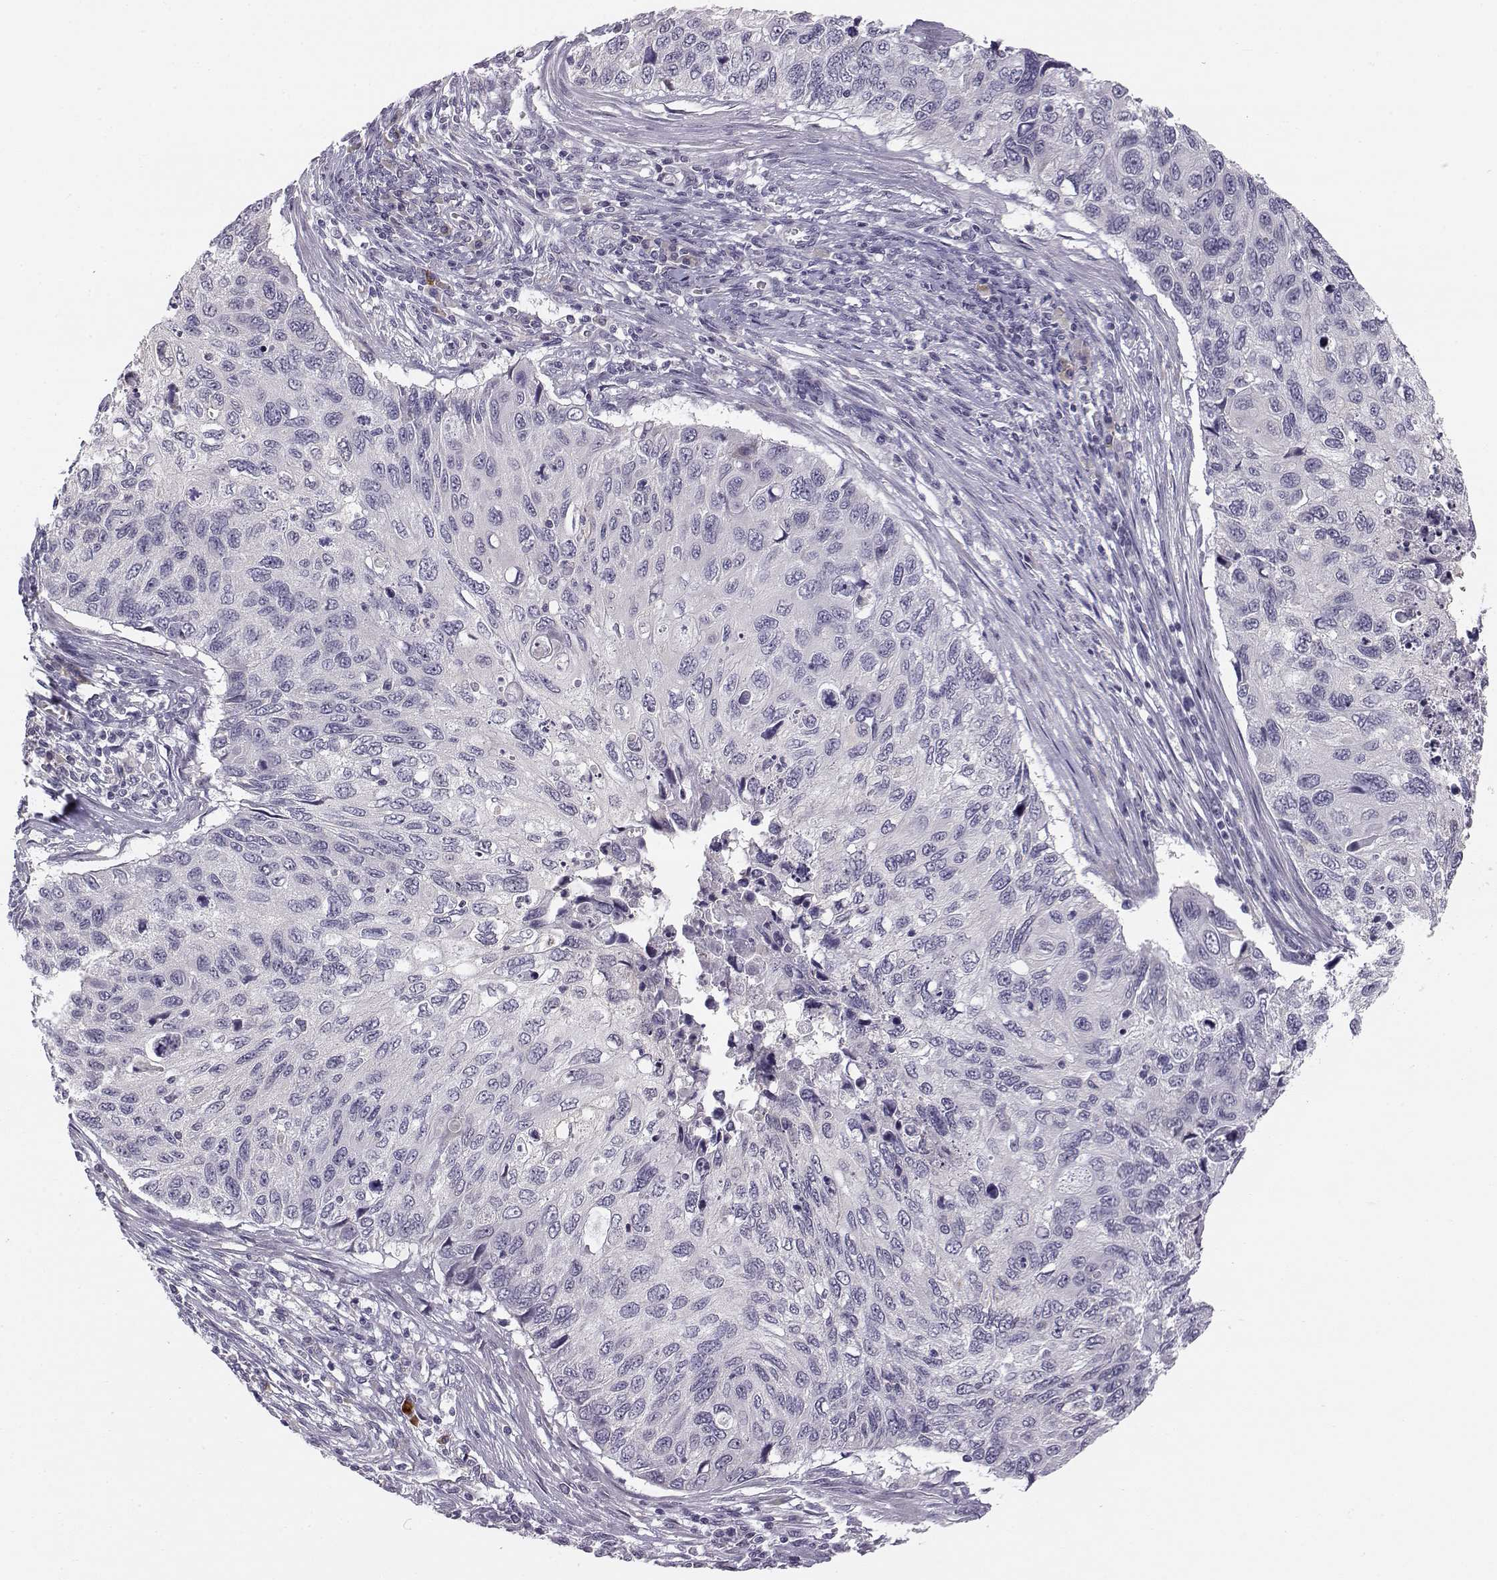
{"staining": {"intensity": "weak", "quantity": "<25%", "location": "cytoplasmic/membranous"}, "tissue": "cervical cancer", "cell_type": "Tumor cells", "image_type": "cancer", "snomed": [{"axis": "morphology", "description": "Squamous cell carcinoma, NOS"}, {"axis": "topography", "description": "Cervix"}], "caption": "This photomicrograph is of cervical squamous cell carcinoma stained with immunohistochemistry (IHC) to label a protein in brown with the nuclei are counter-stained blue. There is no expression in tumor cells. The staining was performed using DAB (3,3'-diaminobenzidine) to visualize the protein expression in brown, while the nuclei were stained in blue with hematoxylin (Magnification: 20x).", "gene": "ACSL6", "patient": {"sex": "female", "age": 70}}